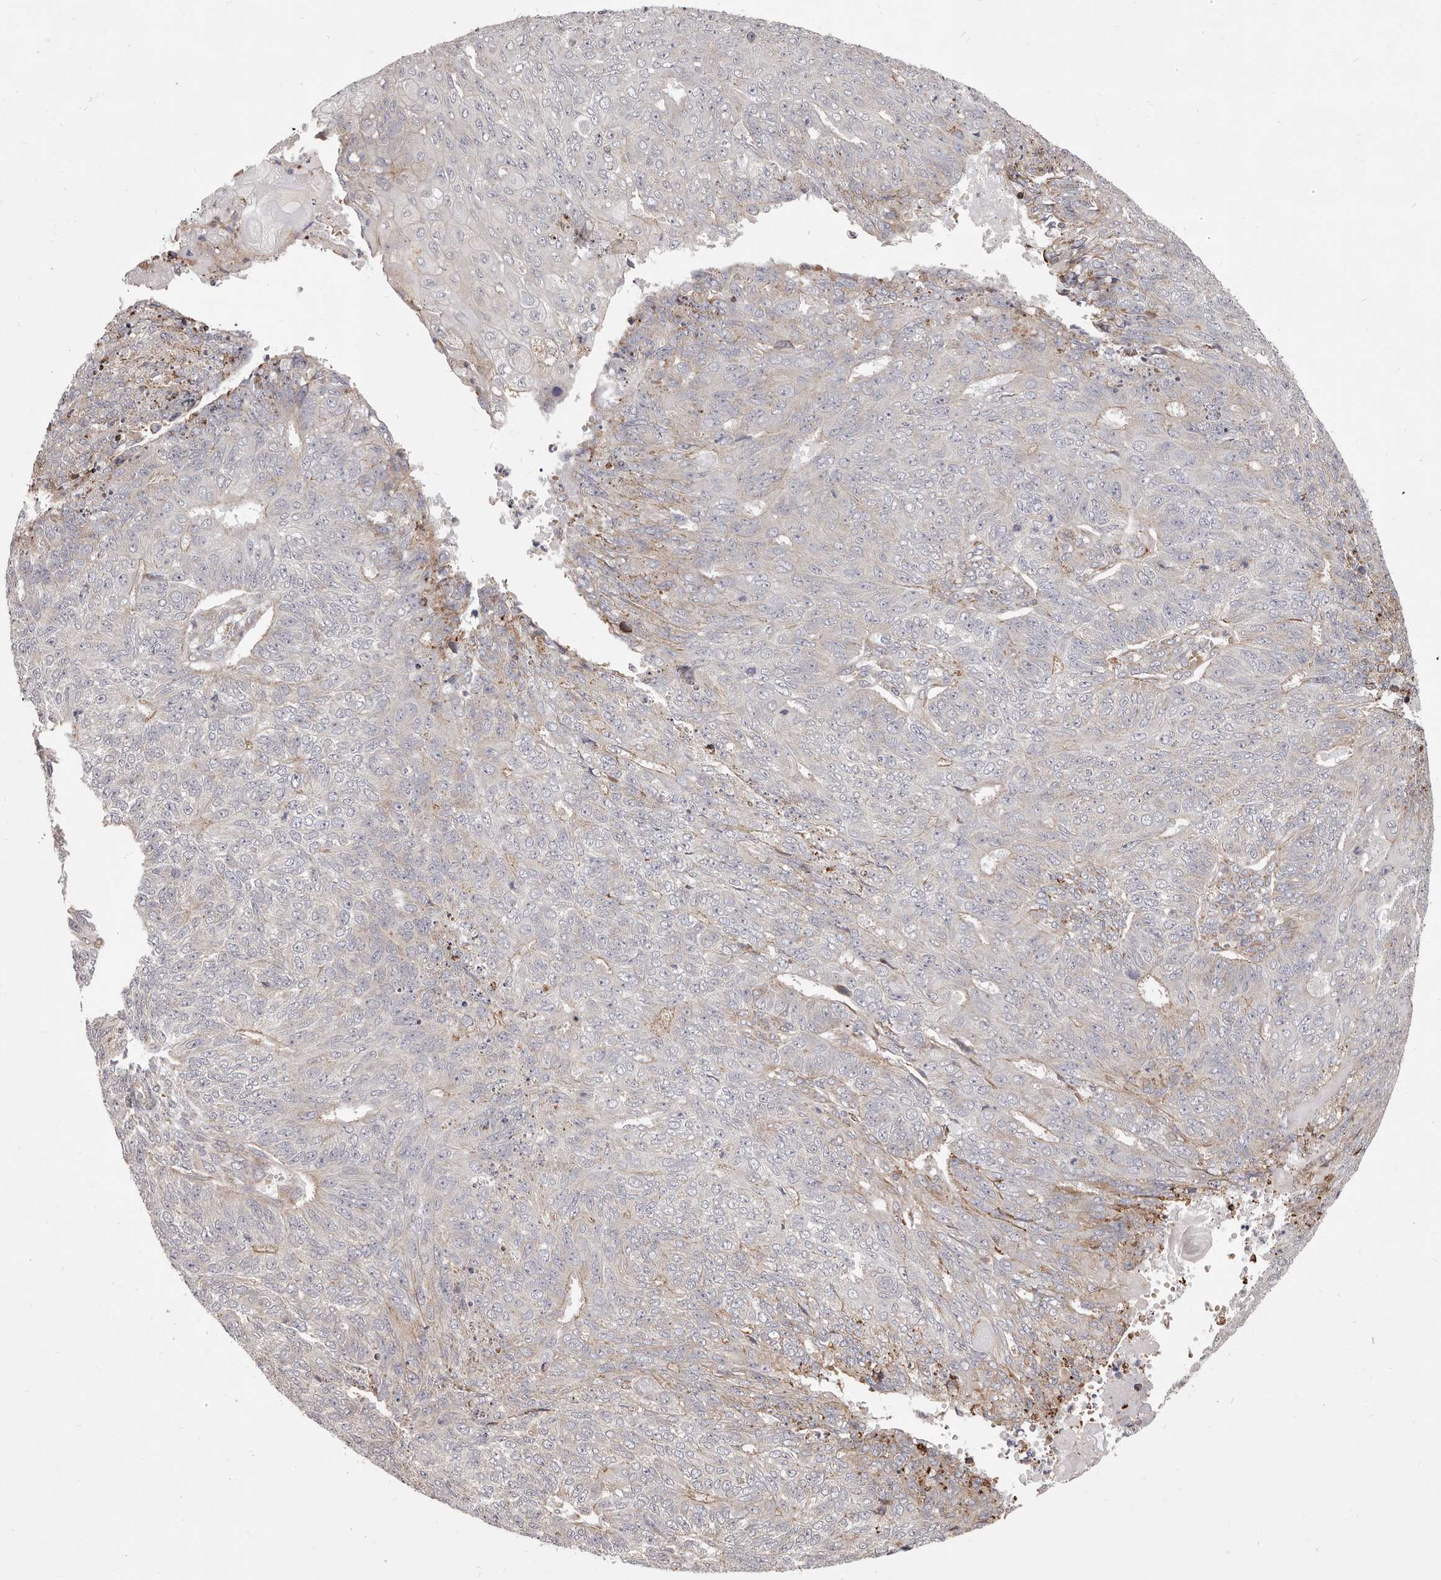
{"staining": {"intensity": "weak", "quantity": "<25%", "location": "cytoplasmic/membranous"}, "tissue": "endometrial cancer", "cell_type": "Tumor cells", "image_type": "cancer", "snomed": [{"axis": "morphology", "description": "Adenocarcinoma, NOS"}, {"axis": "topography", "description": "Endometrium"}], "caption": "This is an immunohistochemistry (IHC) photomicrograph of endometrial cancer. There is no expression in tumor cells.", "gene": "ALPK1", "patient": {"sex": "female", "age": 32}}